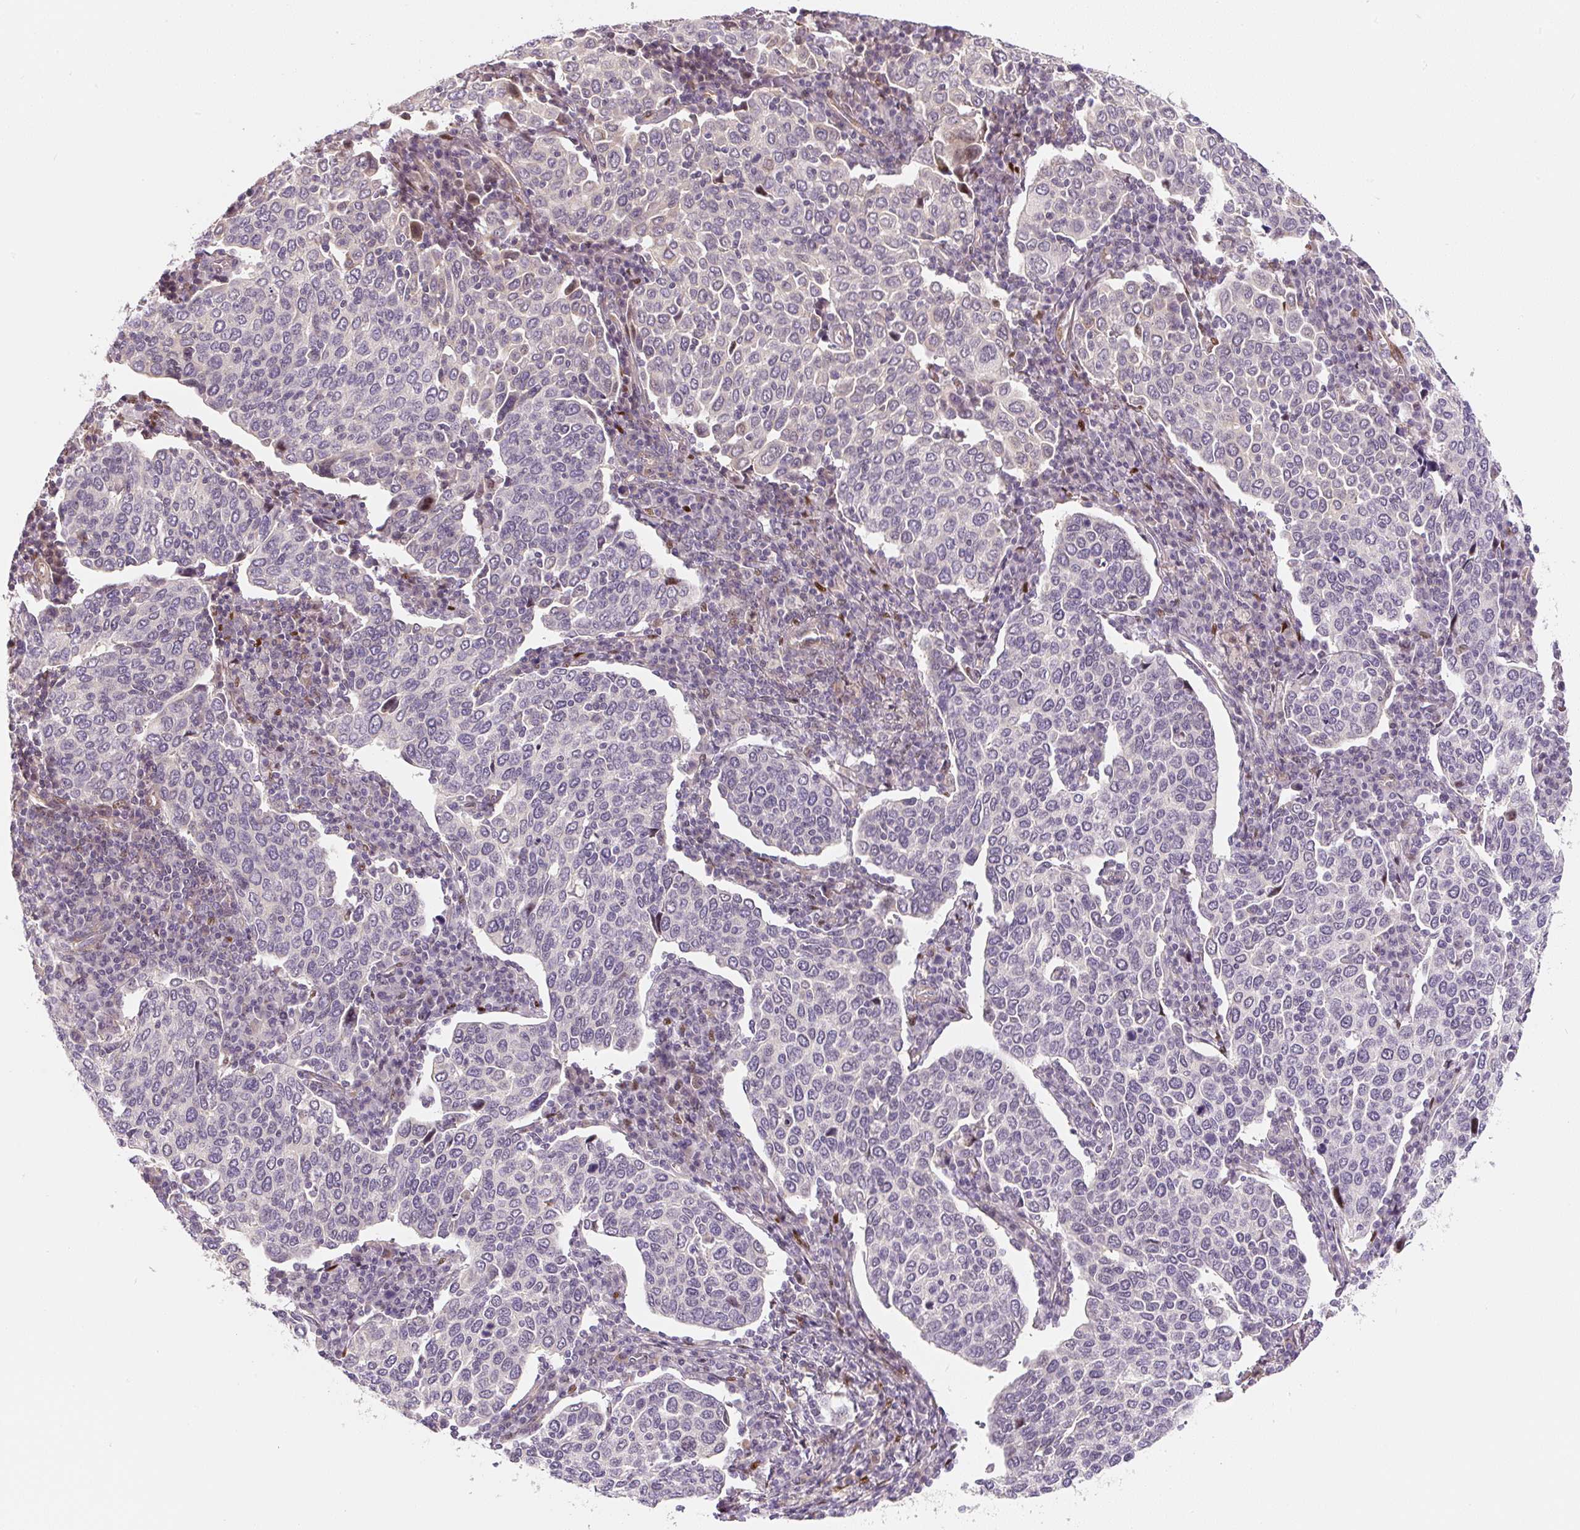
{"staining": {"intensity": "negative", "quantity": "none", "location": "none"}, "tissue": "cervical cancer", "cell_type": "Tumor cells", "image_type": "cancer", "snomed": [{"axis": "morphology", "description": "Squamous cell carcinoma, NOS"}, {"axis": "topography", "description": "Cervix"}], "caption": "Cervical cancer (squamous cell carcinoma) stained for a protein using immunohistochemistry shows no expression tumor cells.", "gene": "PWWP3B", "patient": {"sex": "female", "age": 40}}